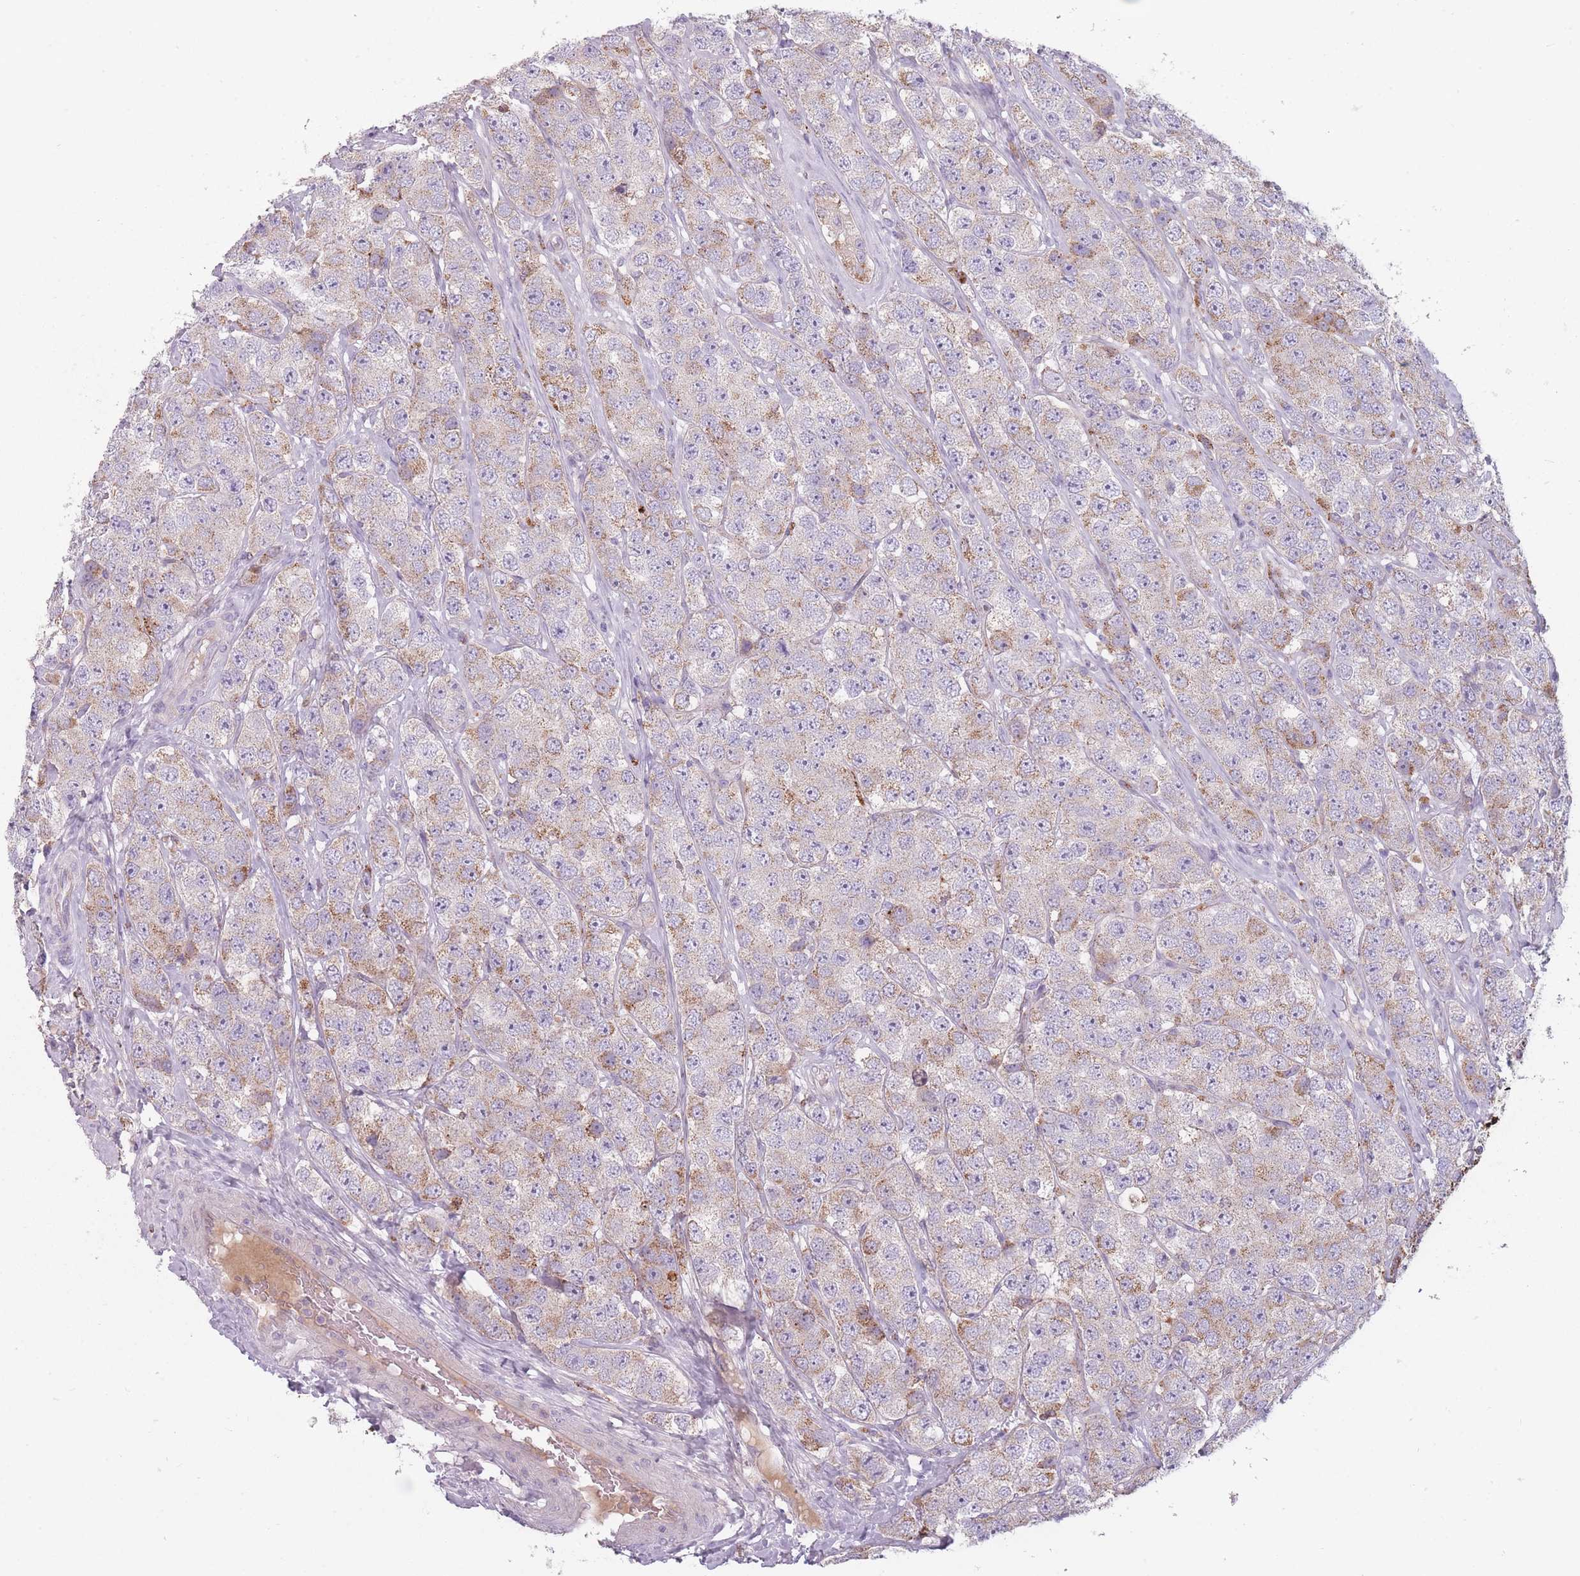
{"staining": {"intensity": "weak", "quantity": "25%-75%", "location": "cytoplasmic/membranous"}, "tissue": "testis cancer", "cell_type": "Tumor cells", "image_type": "cancer", "snomed": [{"axis": "morphology", "description": "Seminoma, NOS"}, {"axis": "topography", "description": "Testis"}], "caption": "The micrograph reveals immunohistochemical staining of testis cancer. There is weak cytoplasmic/membranous expression is identified in about 25%-75% of tumor cells.", "gene": "PEX11B", "patient": {"sex": "male", "age": 28}}